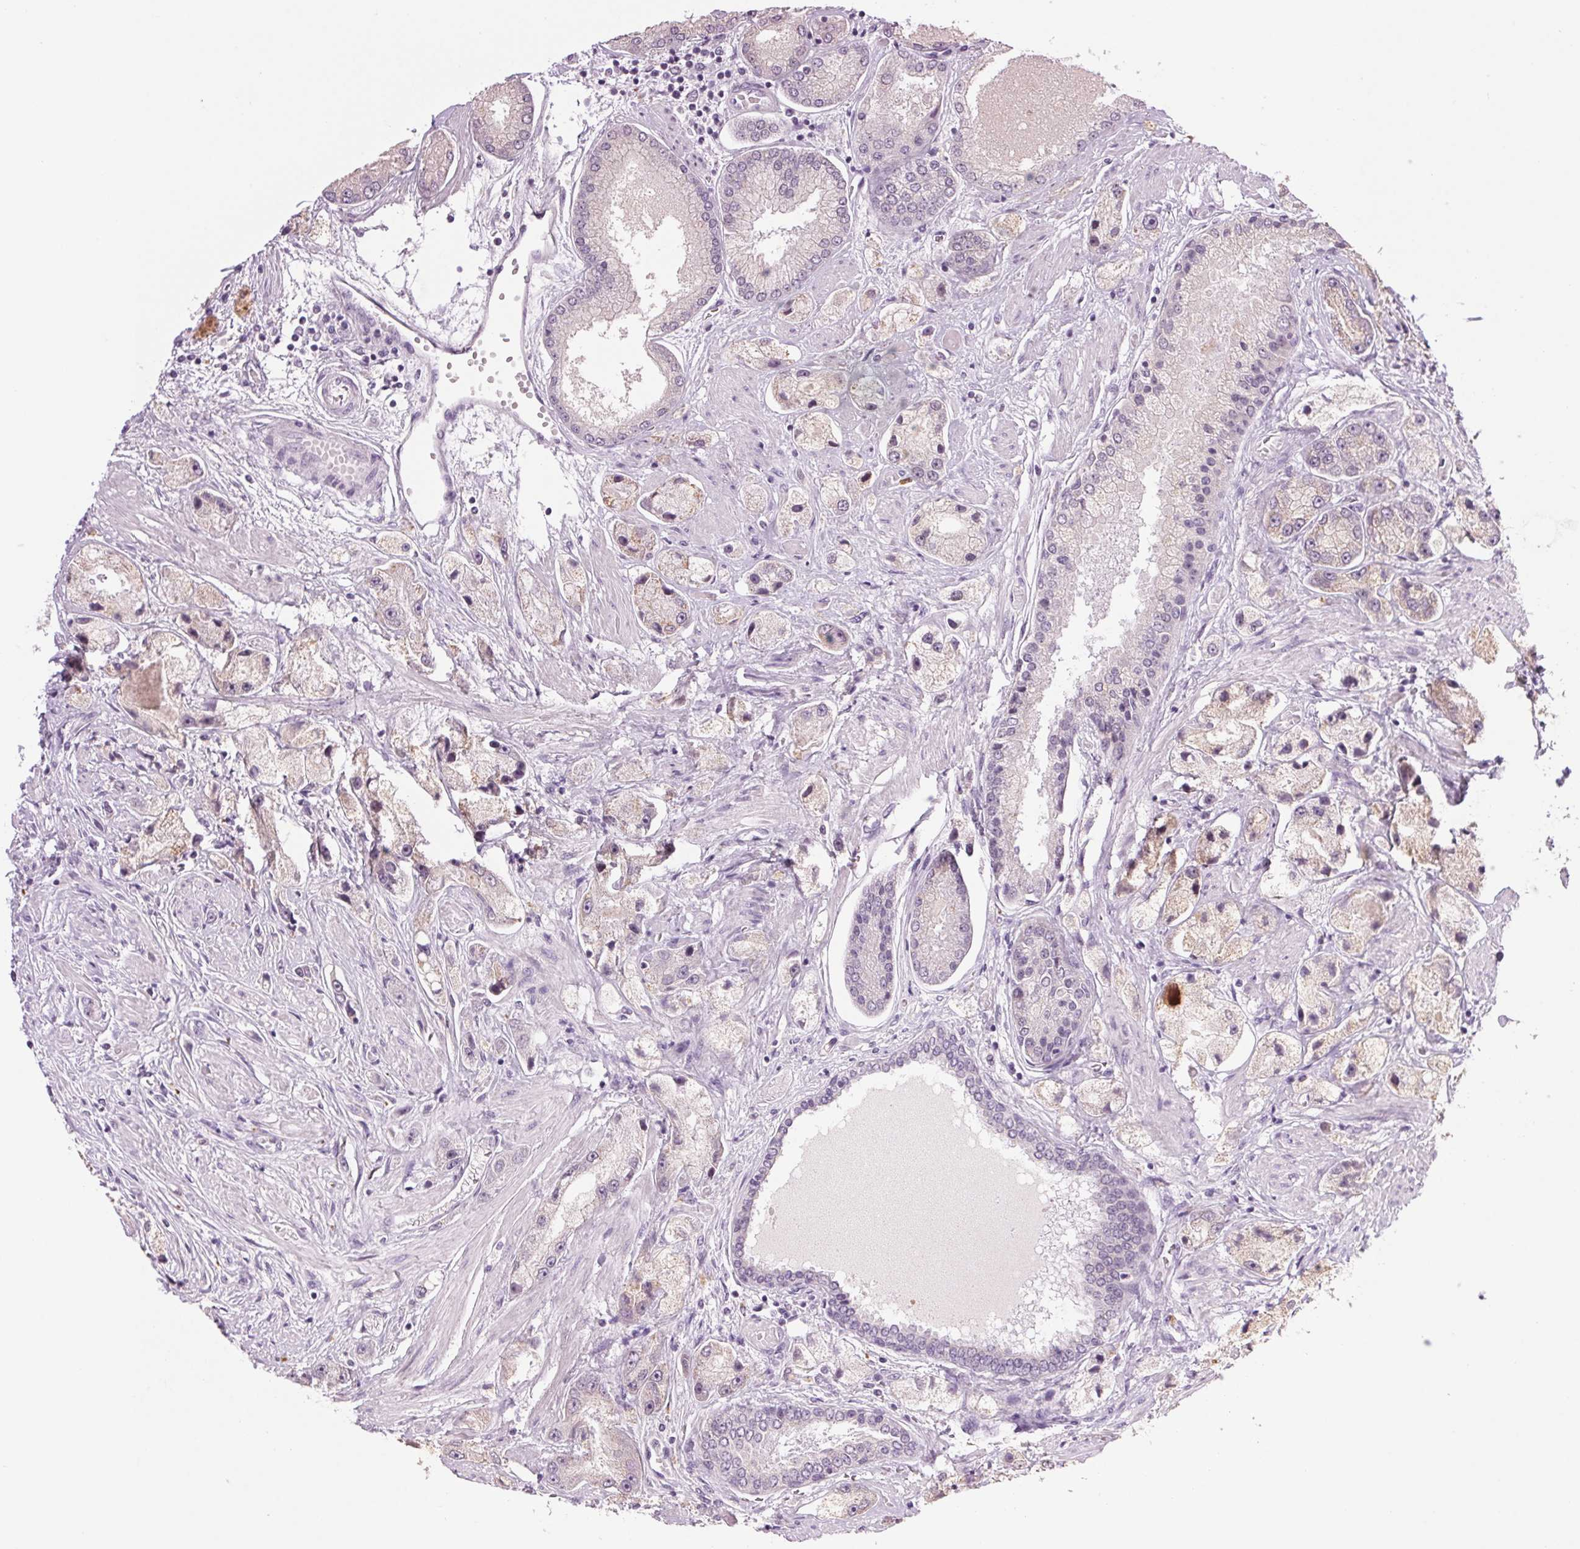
{"staining": {"intensity": "weak", "quantity": "<25%", "location": "nuclear"}, "tissue": "prostate cancer", "cell_type": "Tumor cells", "image_type": "cancer", "snomed": [{"axis": "morphology", "description": "Adenocarcinoma, High grade"}, {"axis": "topography", "description": "Prostate"}], "caption": "This is a histopathology image of immunohistochemistry (IHC) staining of prostate cancer, which shows no expression in tumor cells.", "gene": "MPO", "patient": {"sex": "male", "age": 67}}